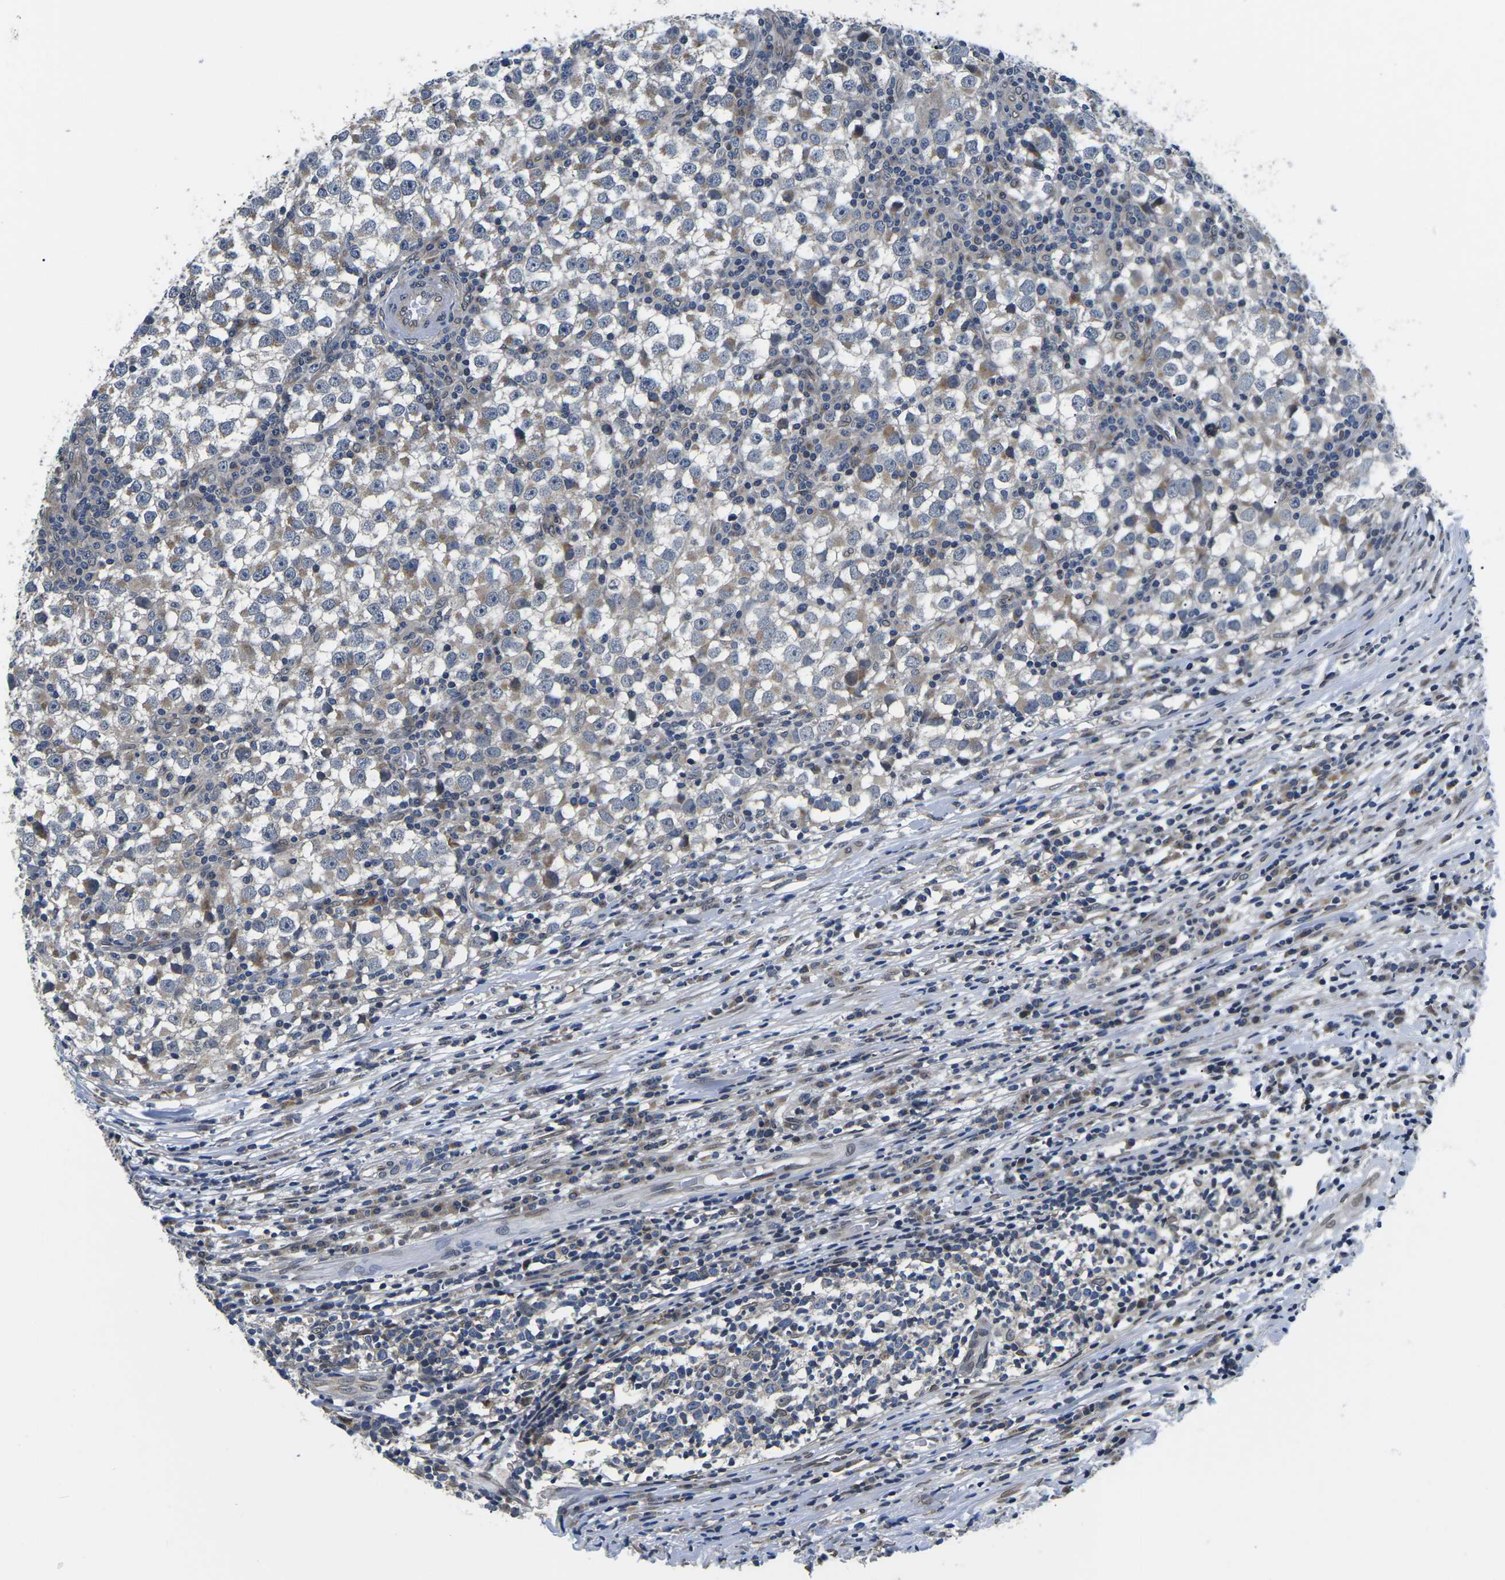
{"staining": {"intensity": "weak", "quantity": "25%-75%", "location": "cytoplasmic/membranous"}, "tissue": "testis cancer", "cell_type": "Tumor cells", "image_type": "cancer", "snomed": [{"axis": "morphology", "description": "Seminoma, NOS"}, {"axis": "topography", "description": "Testis"}], "caption": "Seminoma (testis) stained for a protein shows weak cytoplasmic/membranous positivity in tumor cells. Using DAB (brown) and hematoxylin (blue) stains, captured at high magnification using brightfield microscopy.", "gene": "SNX10", "patient": {"sex": "male", "age": 65}}